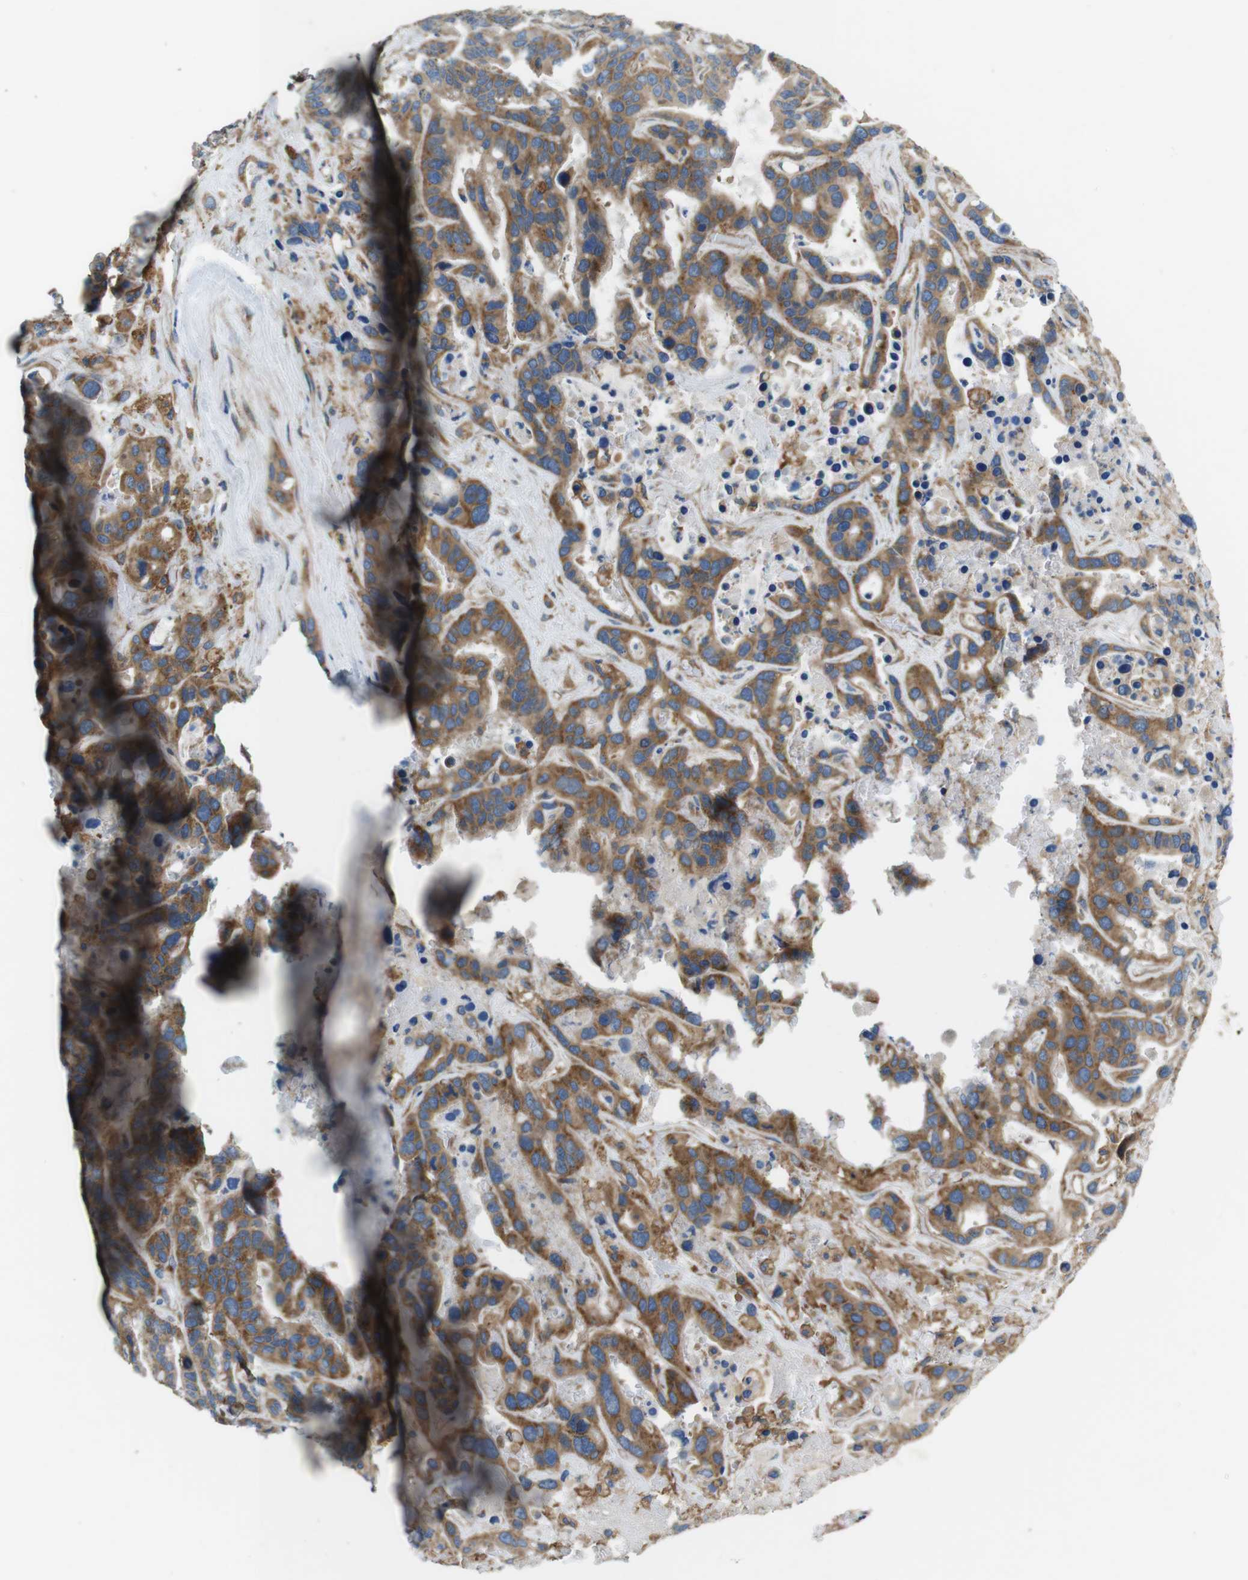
{"staining": {"intensity": "strong", "quantity": "25%-75%", "location": "cytoplasmic/membranous"}, "tissue": "liver cancer", "cell_type": "Tumor cells", "image_type": "cancer", "snomed": [{"axis": "morphology", "description": "Cholangiocarcinoma"}, {"axis": "topography", "description": "Liver"}], "caption": "This micrograph exhibits immunohistochemistry staining of liver cholangiocarcinoma, with high strong cytoplasmic/membranous positivity in approximately 25%-75% of tumor cells.", "gene": "DENND4C", "patient": {"sex": "female", "age": 65}}